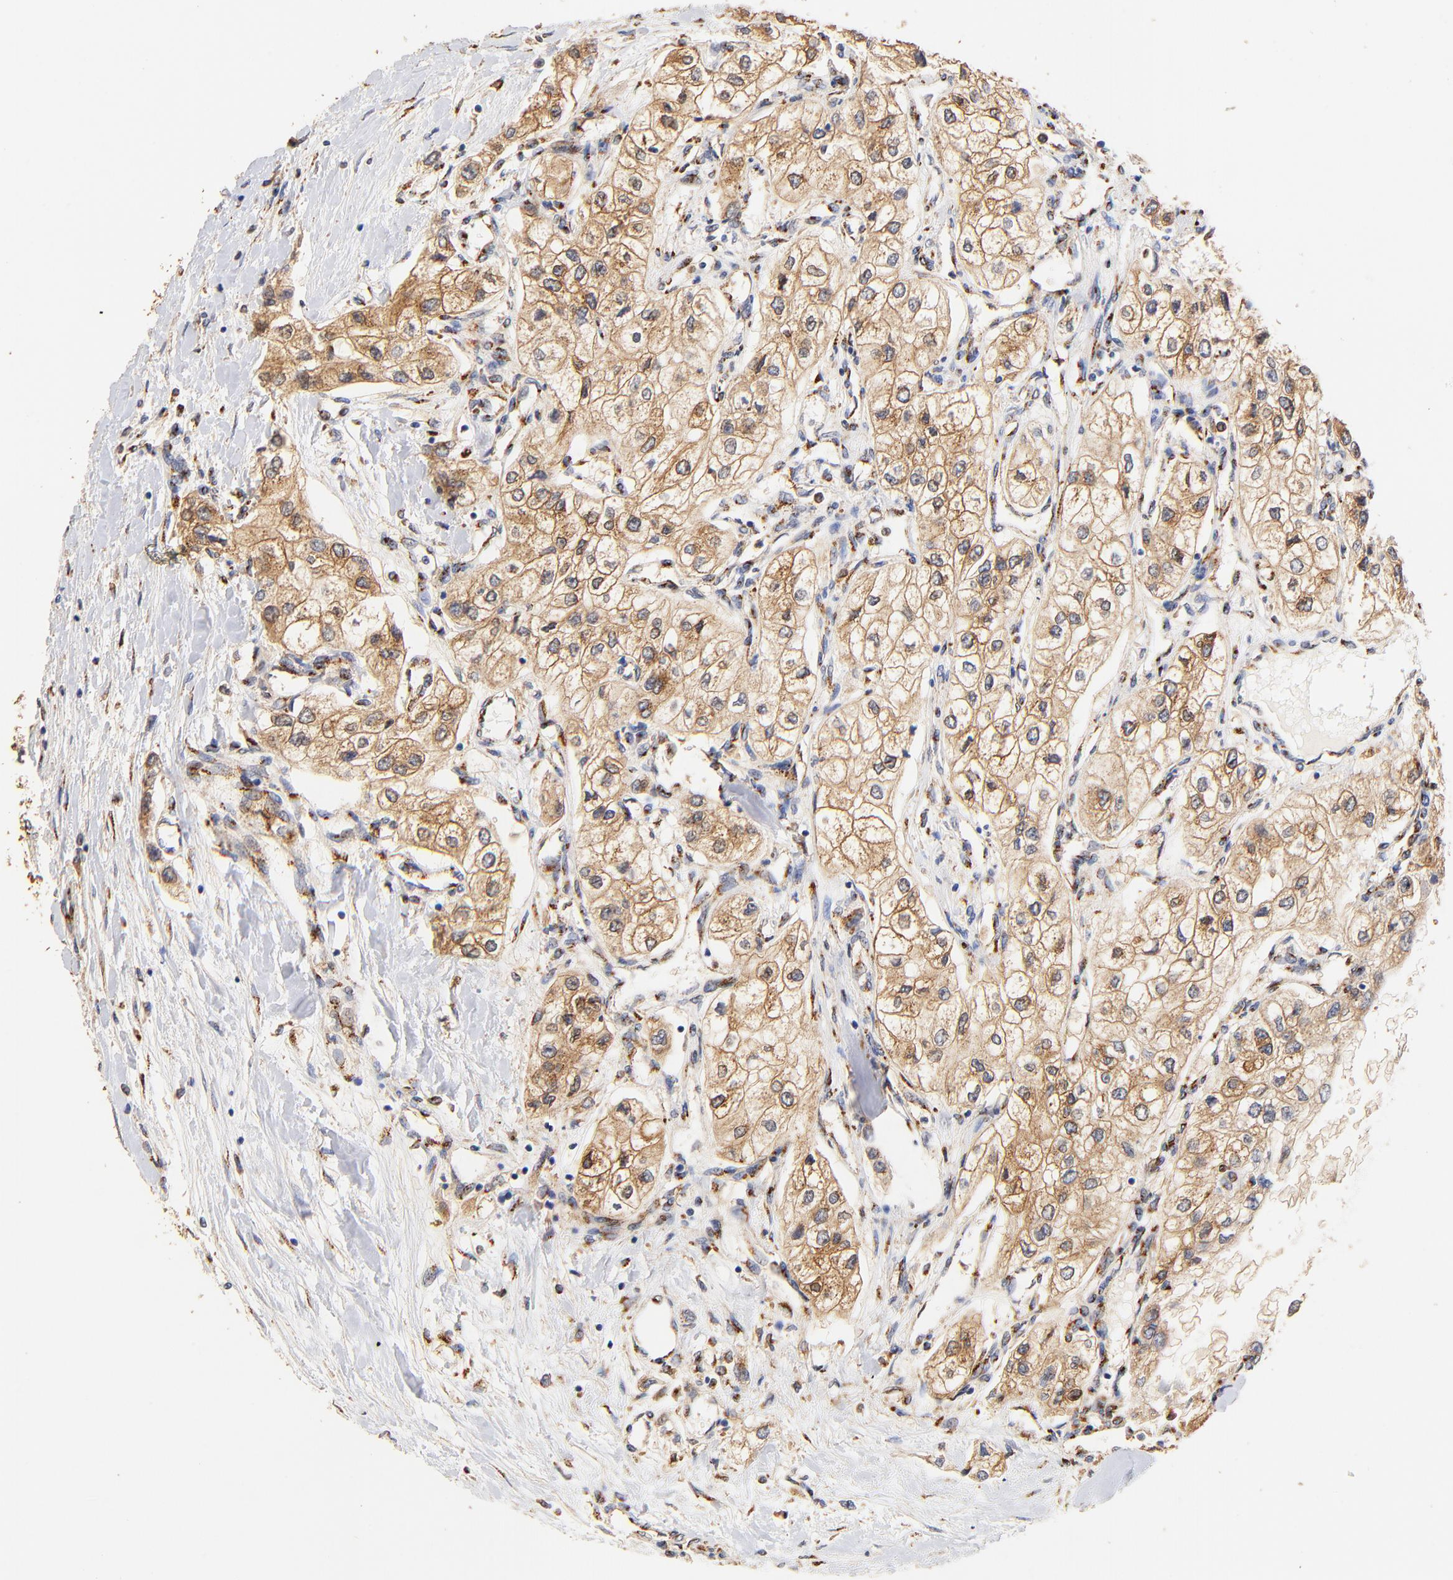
{"staining": {"intensity": "weak", "quantity": ">75%", "location": "cytoplasmic/membranous"}, "tissue": "renal cancer", "cell_type": "Tumor cells", "image_type": "cancer", "snomed": [{"axis": "morphology", "description": "Adenocarcinoma, NOS"}, {"axis": "topography", "description": "Kidney"}], "caption": "High-magnification brightfield microscopy of renal cancer (adenocarcinoma) stained with DAB (3,3'-diaminobenzidine) (brown) and counterstained with hematoxylin (blue). tumor cells exhibit weak cytoplasmic/membranous positivity is seen in approximately>75% of cells.", "gene": "FMNL3", "patient": {"sex": "male", "age": 57}}